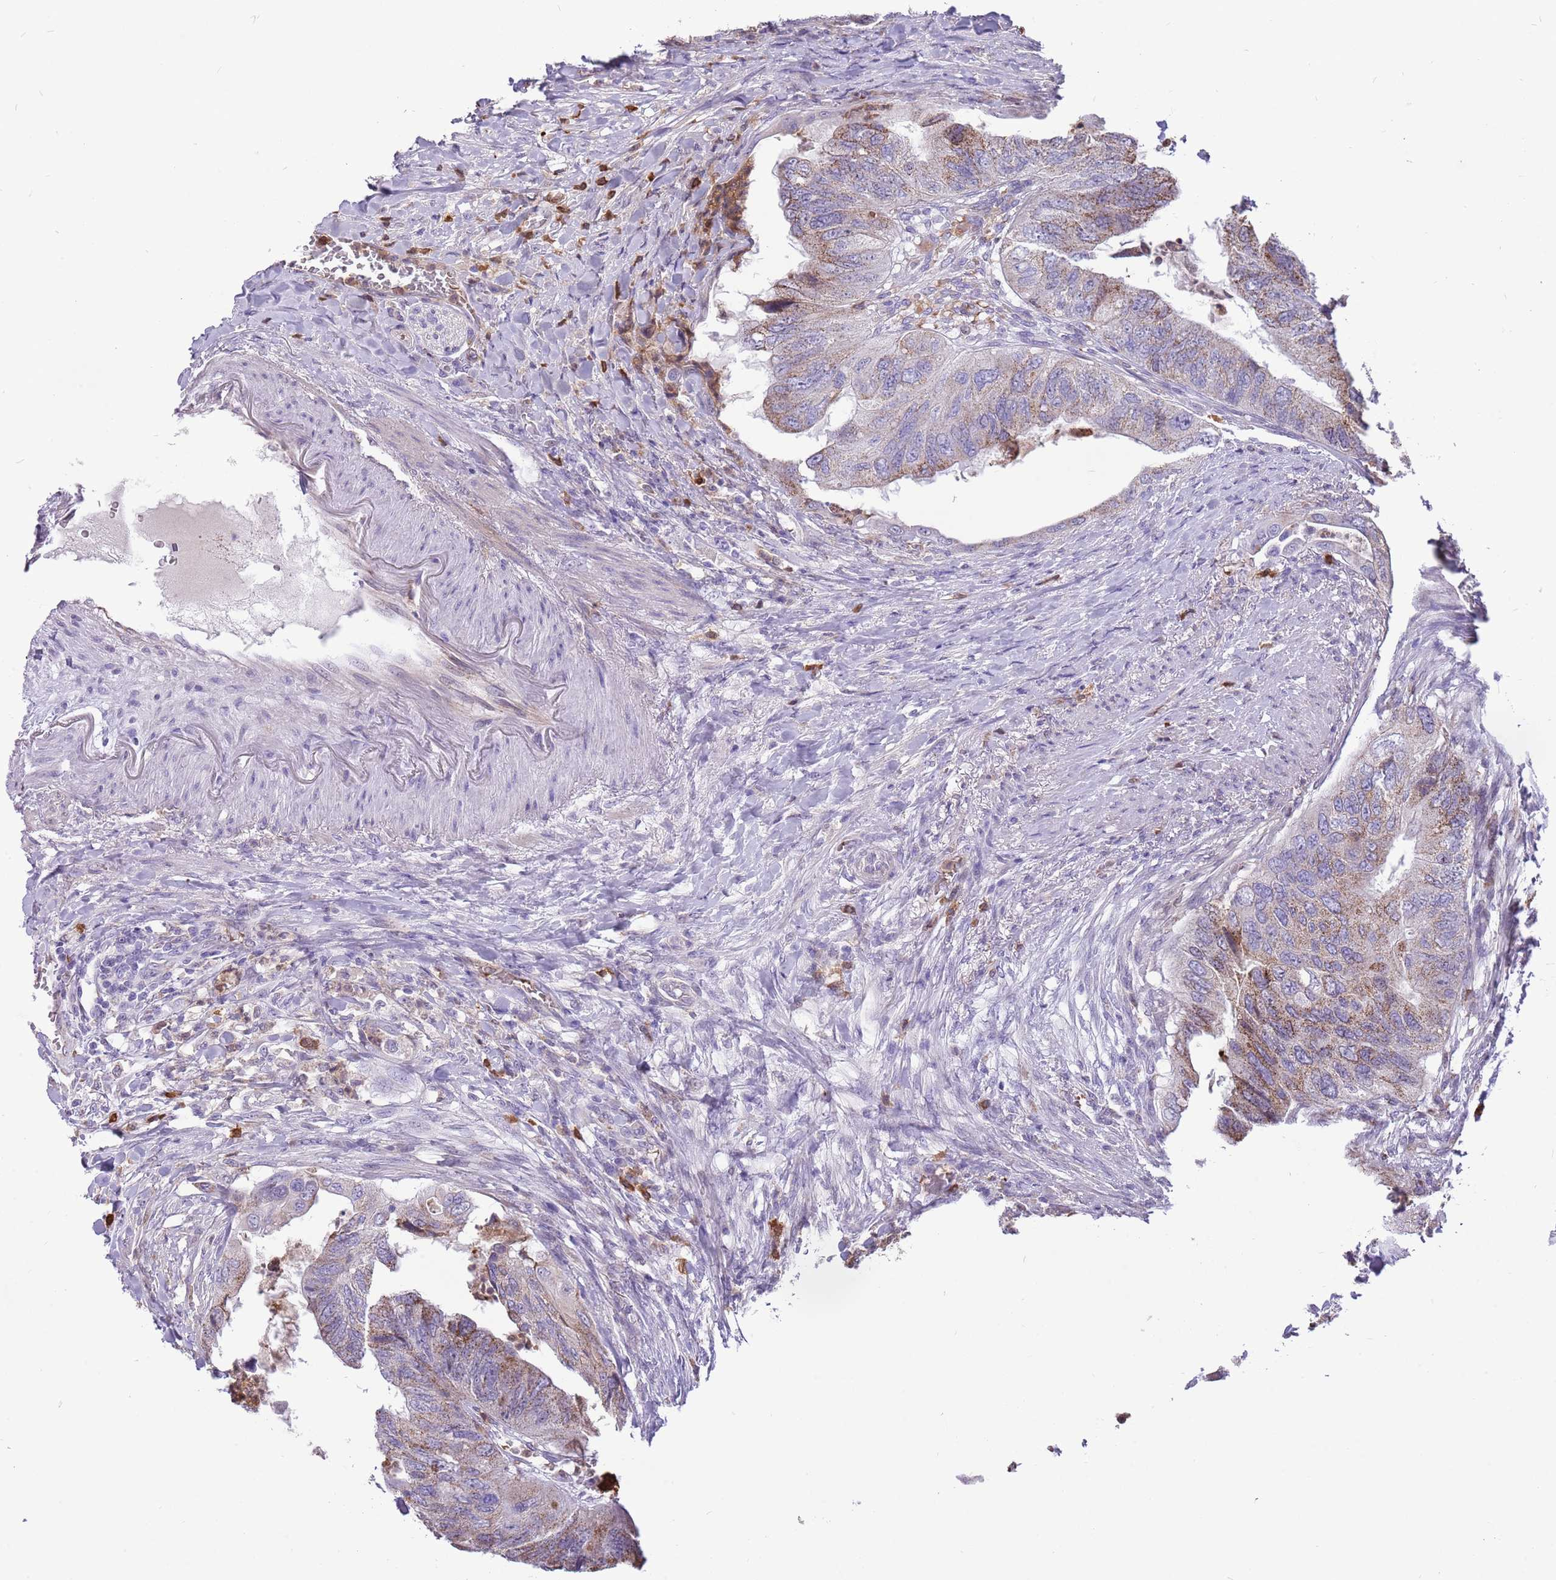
{"staining": {"intensity": "moderate", "quantity": "25%-75%", "location": "cytoplasmic/membranous"}, "tissue": "colorectal cancer", "cell_type": "Tumor cells", "image_type": "cancer", "snomed": [{"axis": "morphology", "description": "Adenocarcinoma, NOS"}, {"axis": "topography", "description": "Rectum"}], "caption": "Immunohistochemistry of adenocarcinoma (colorectal) exhibits medium levels of moderate cytoplasmic/membranous positivity in approximately 25%-75% of tumor cells.", "gene": "PCNX1", "patient": {"sex": "male", "age": 63}}